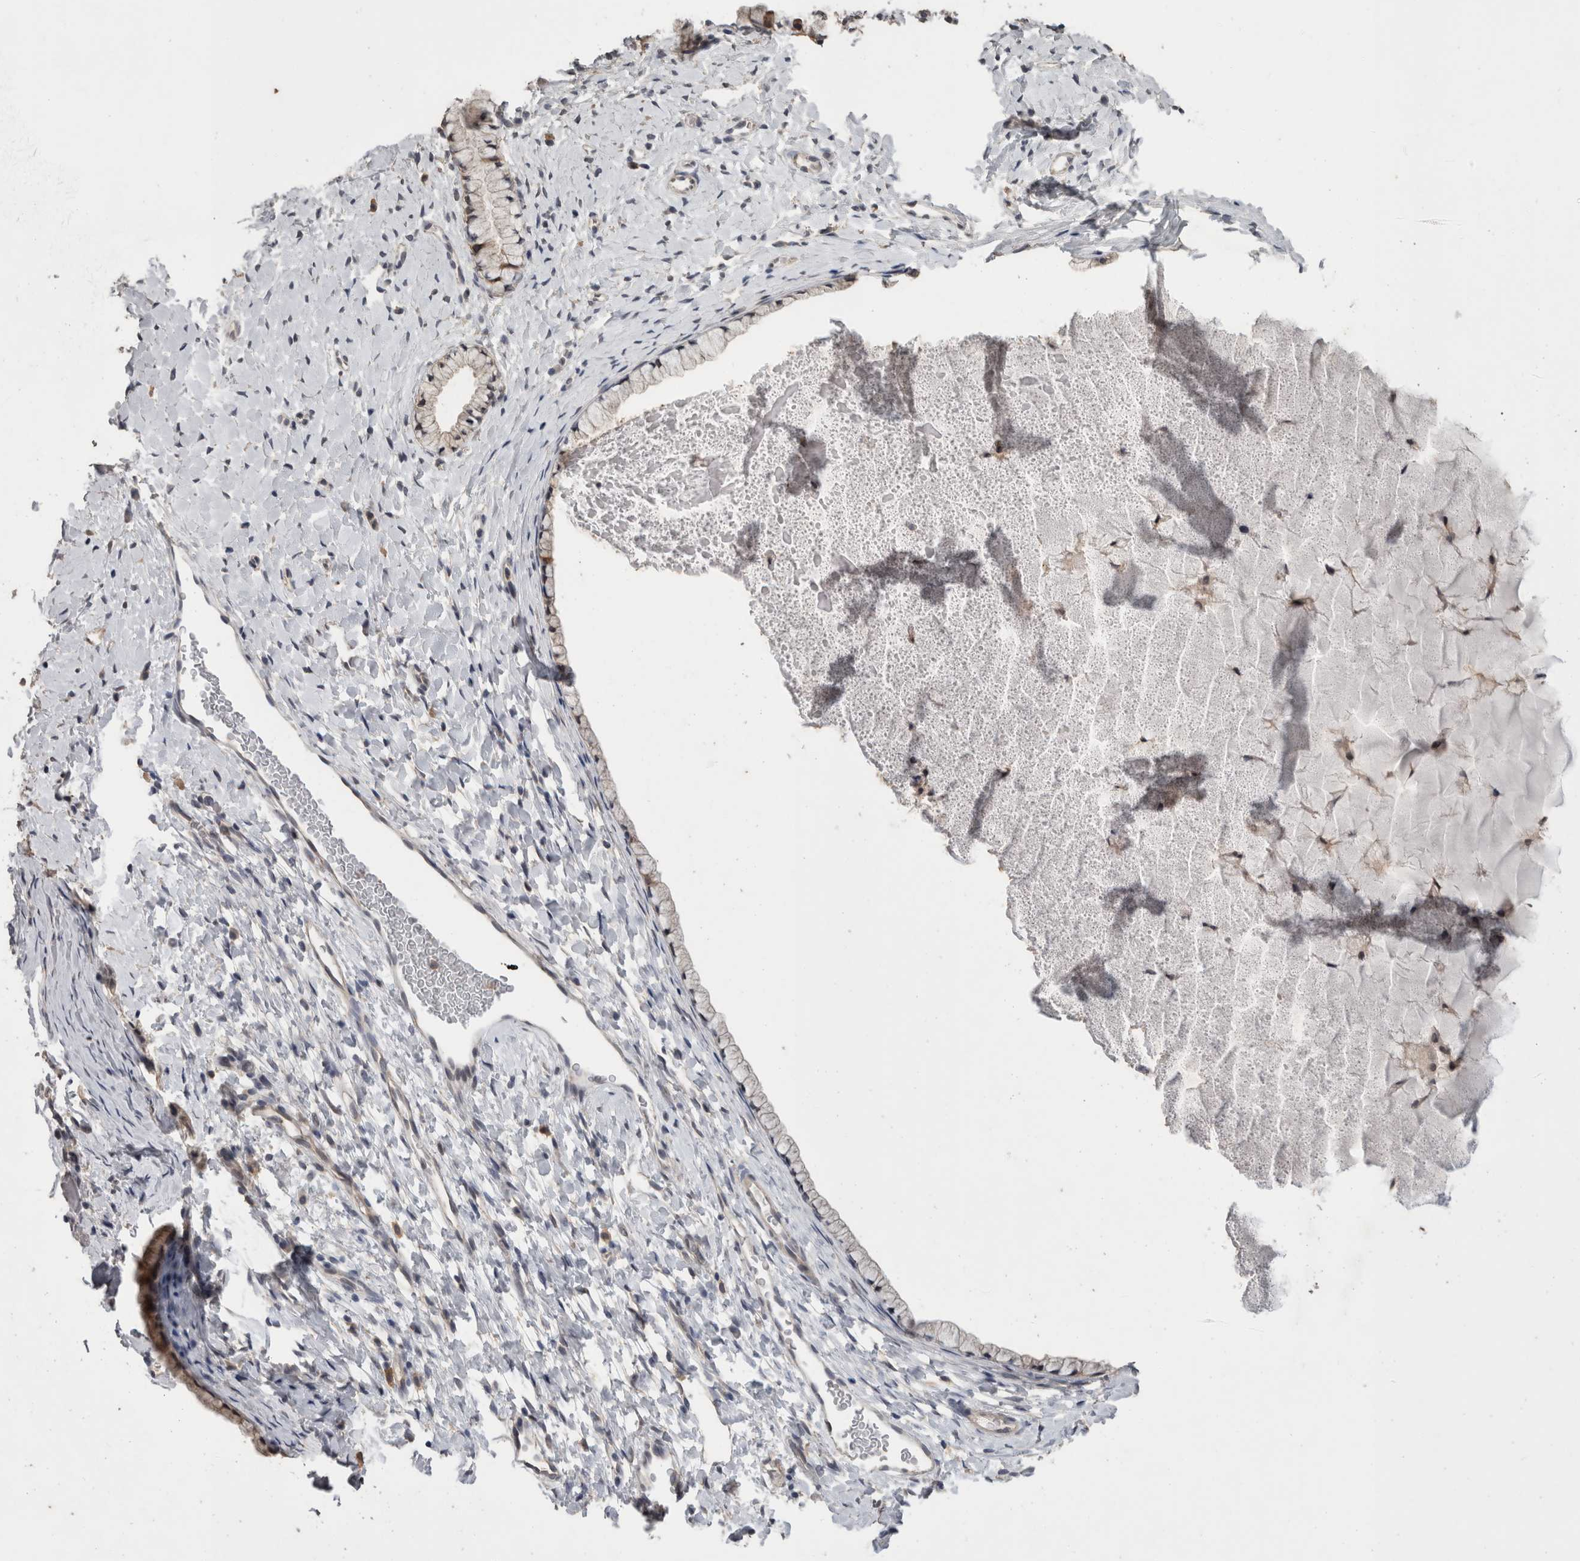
{"staining": {"intensity": "weak", "quantity": "<25%", "location": "cytoplasmic/membranous"}, "tissue": "cervix", "cell_type": "Glandular cells", "image_type": "normal", "snomed": [{"axis": "morphology", "description": "Normal tissue, NOS"}, {"axis": "topography", "description": "Cervix"}], "caption": "This is an immunohistochemistry (IHC) image of normal cervix. There is no positivity in glandular cells.", "gene": "FHOD3", "patient": {"sex": "female", "age": 72}}